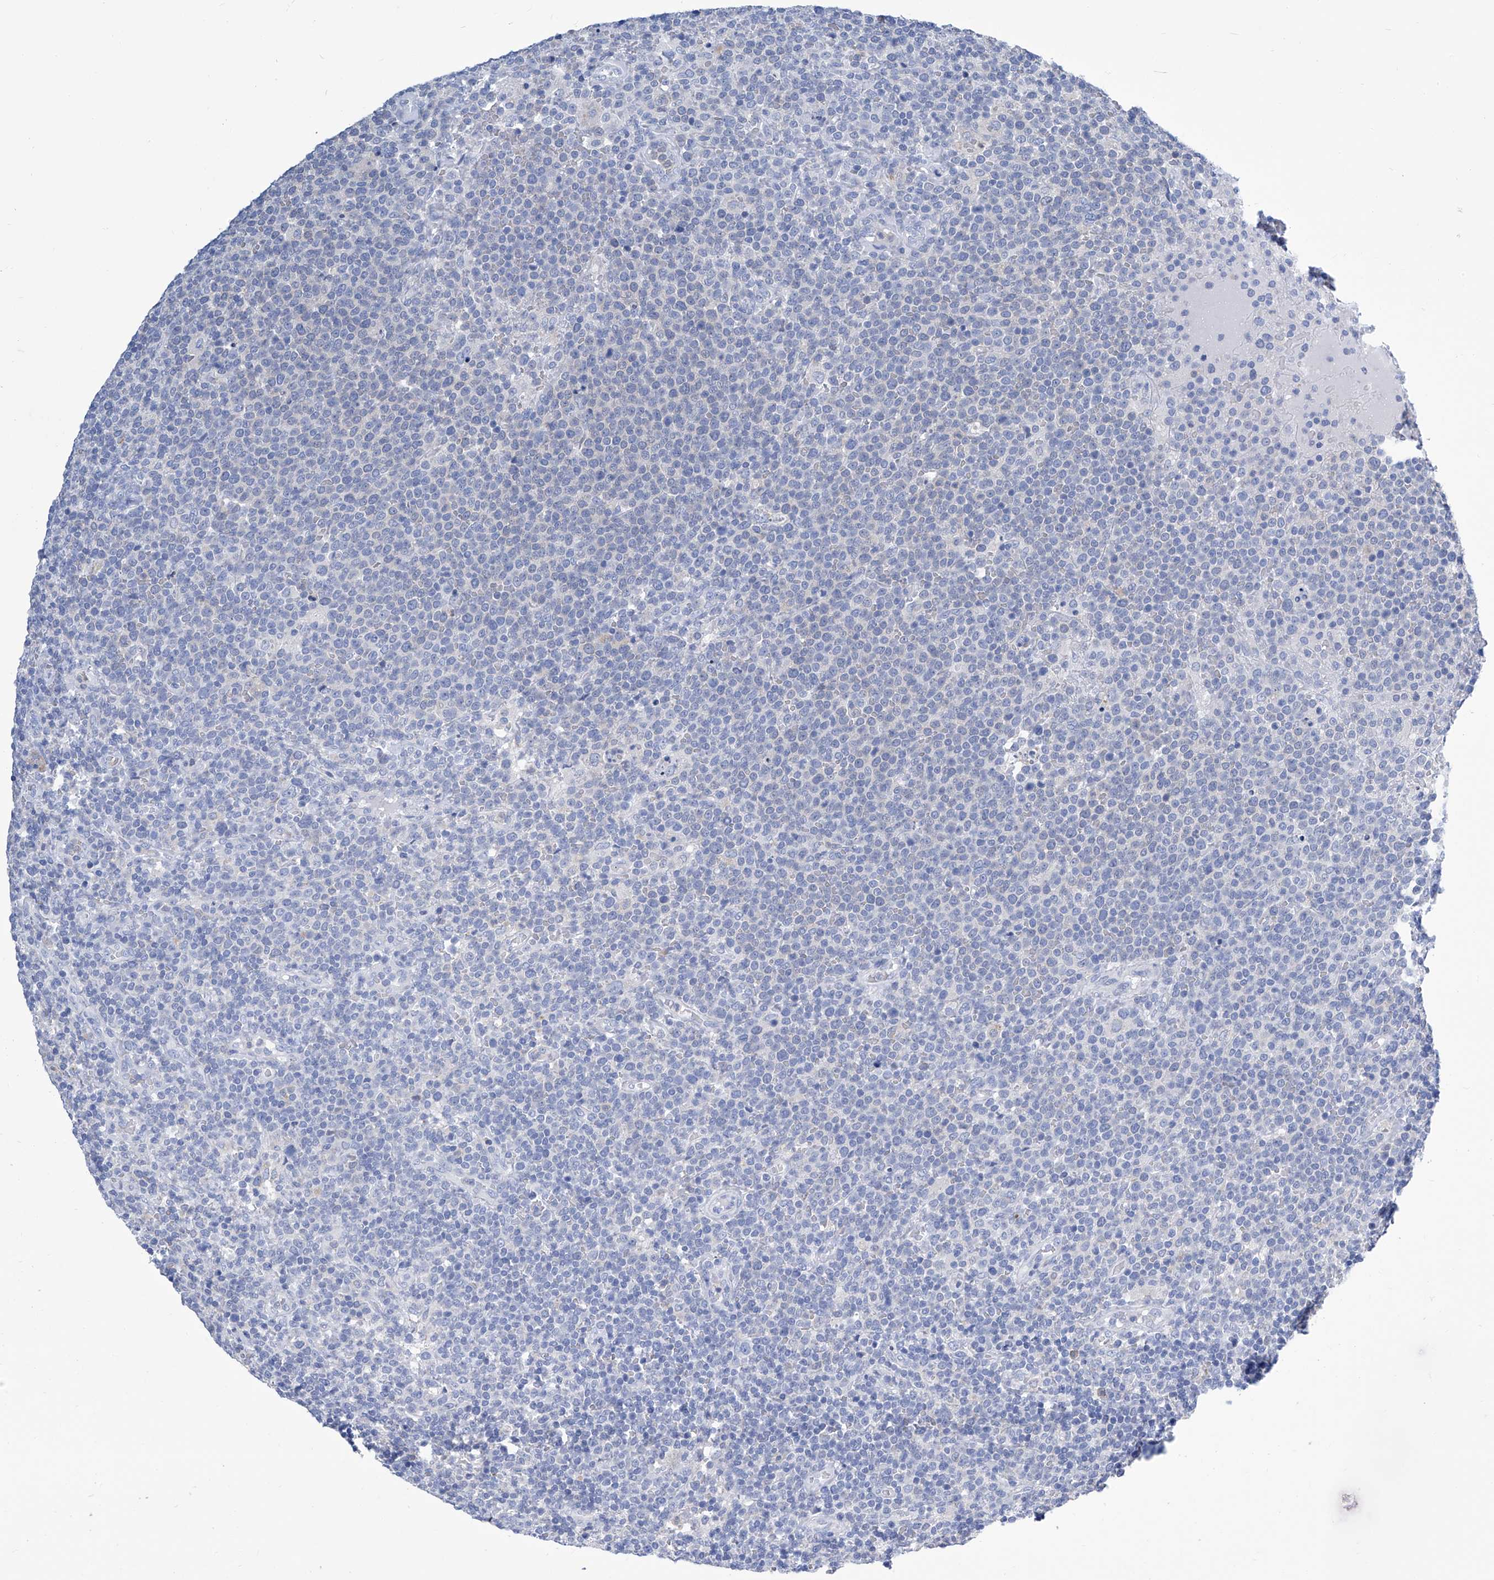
{"staining": {"intensity": "negative", "quantity": "none", "location": "none"}, "tissue": "lymphoma", "cell_type": "Tumor cells", "image_type": "cancer", "snomed": [{"axis": "morphology", "description": "Malignant lymphoma, non-Hodgkin's type, High grade"}, {"axis": "topography", "description": "Lymph node"}], "caption": "Tumor cells are negative for protein expression in human lymphoma. Brightfield microscopy of immunohistochemistry stained with DAB (brown) and hematoxylin (blue), captured at high magnification.", "gene": "IMPA2", "patient": {"sex": "male", "age": 61}}